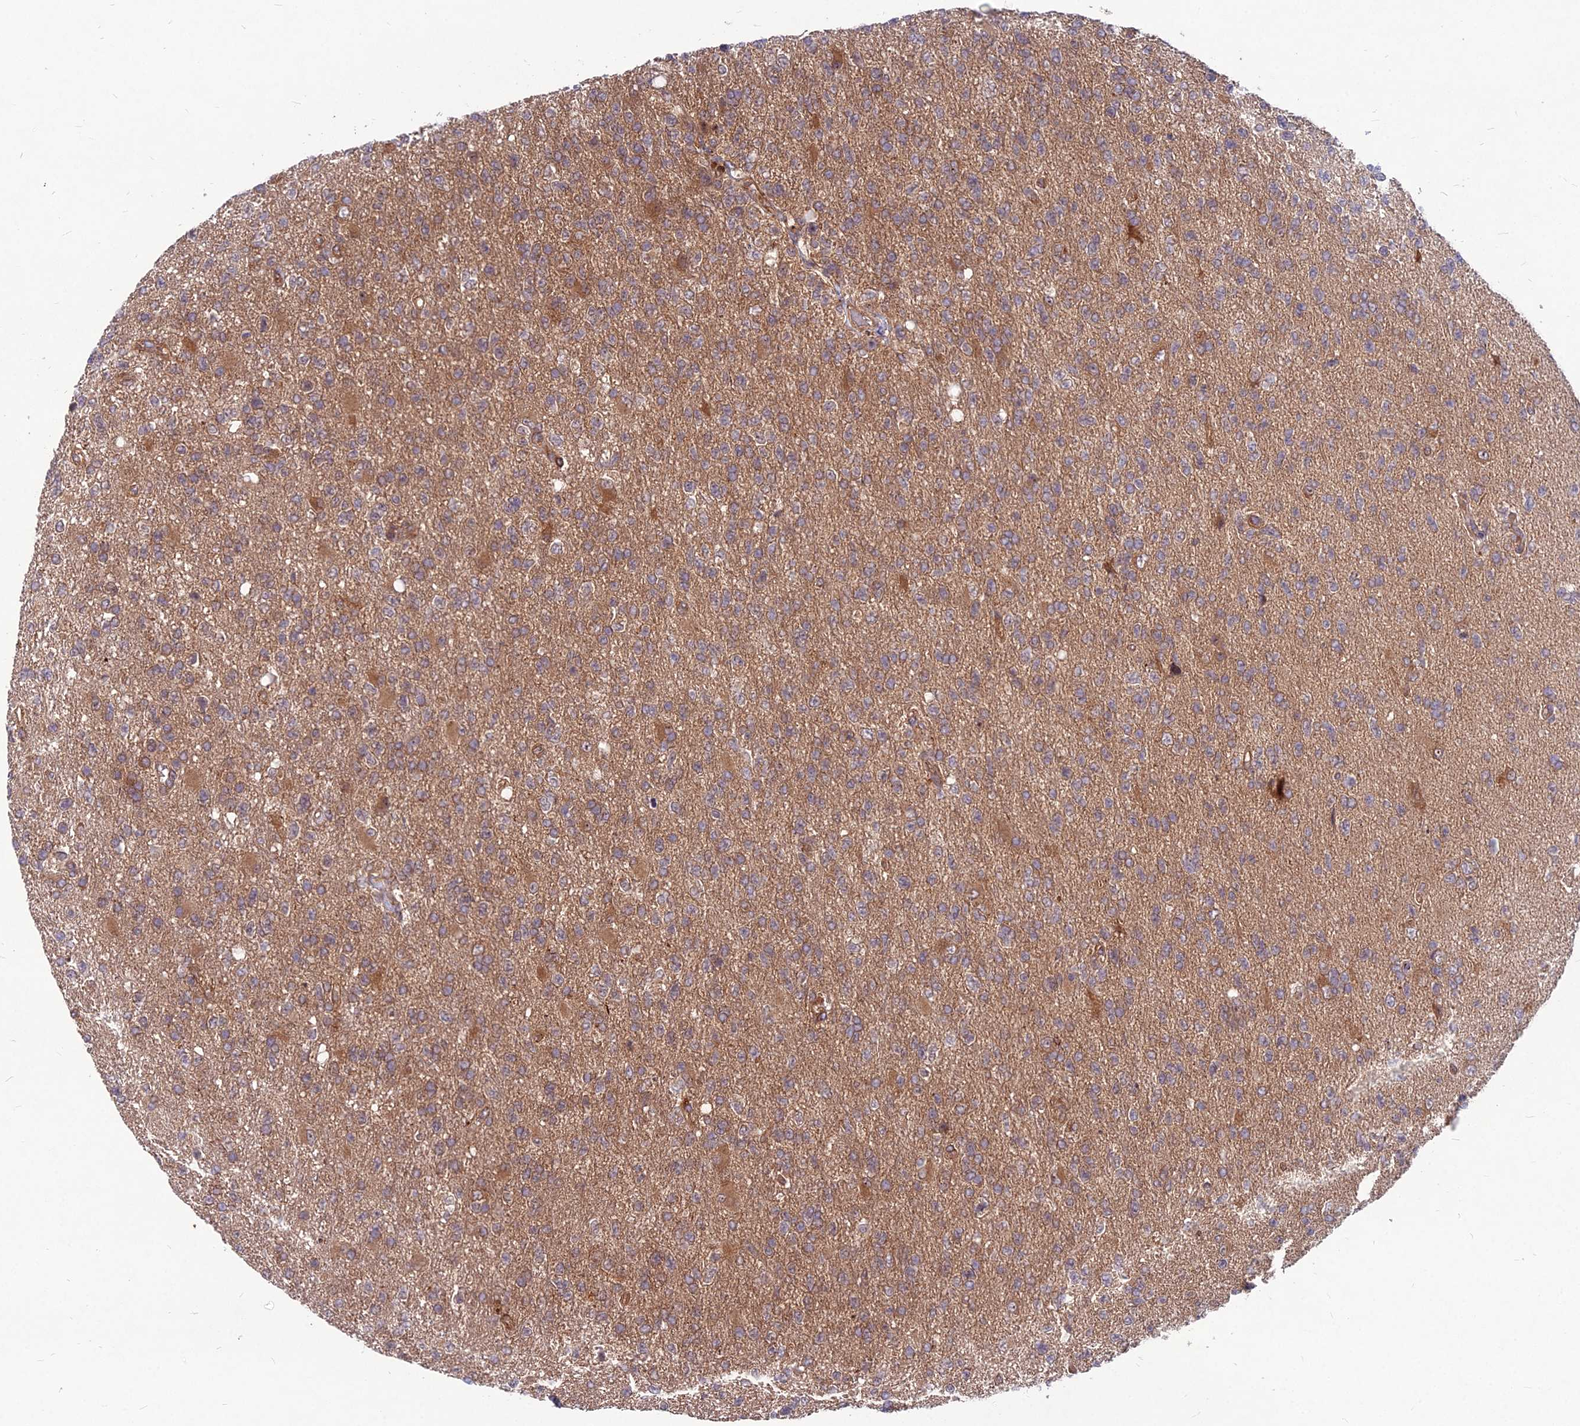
{"staining": {"intensity": "weak", "quantity": "25%-75%", "location": "cytoplasmic/membranous"}, "tissue": "glioma", "cell_type": "Tumor cells", "image_type": "cancer", "snomed": [{"axis": "morphology", "description": "Glioma, malignant, High grade"}, {"axis": "topography", "description": "Brain"}], "caption": "High-power microscopy captured an immunohistochemistry image of glioma, revealing weak cytoplasmic/membranous expression in about 25%-75% of tumor cells.", "gene": "MFSD8", "patient": {"sex": "male", "age": 56}}